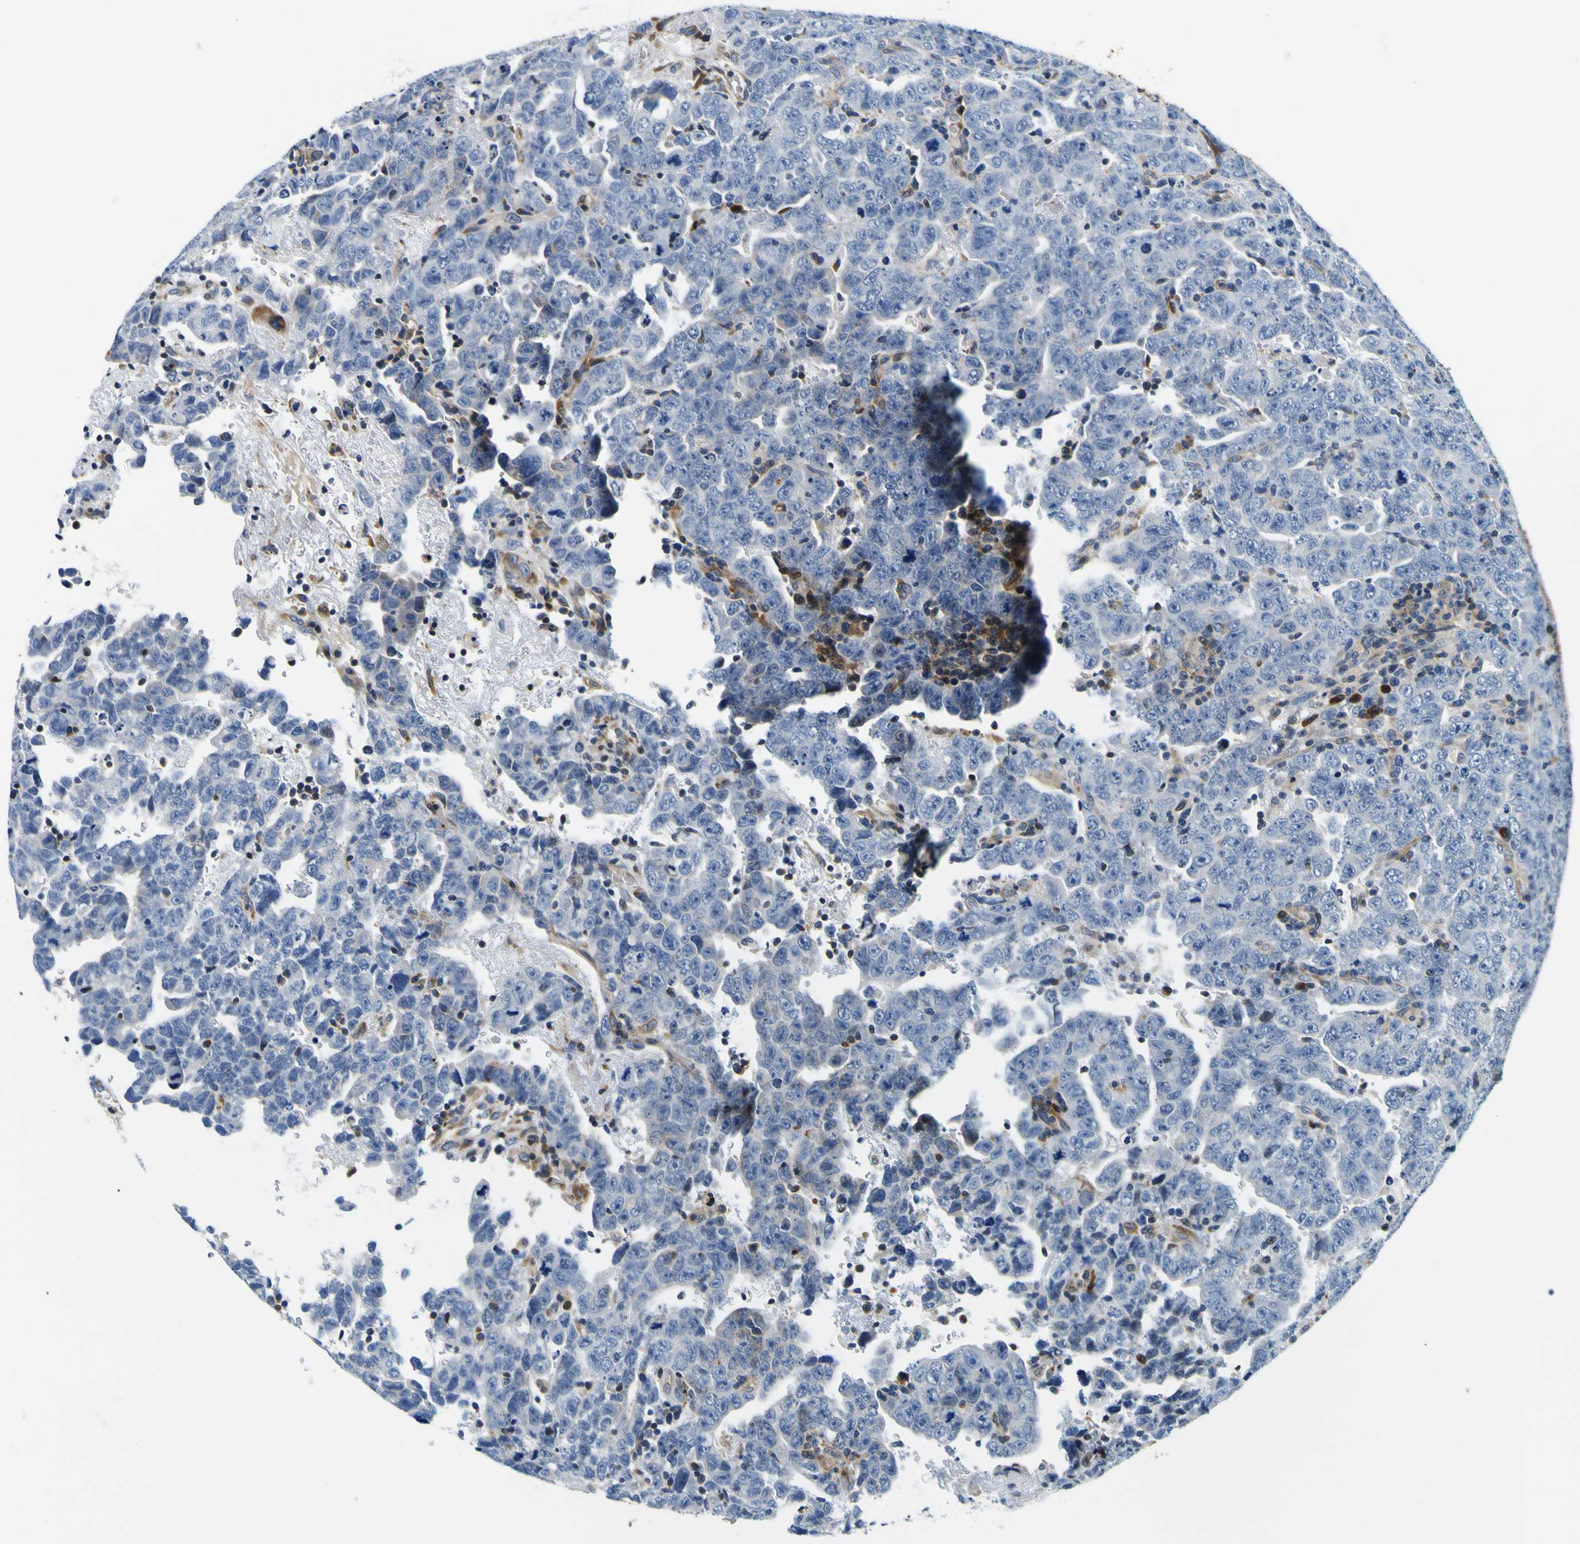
{"staining": {"intensity": "negative", "quantity": "none", "location": "none"}, "tissue": "testis cancer", "cell_type": "Tumor cells", "image_type": "cancer", "snomed": [{"axis": "morphology", "description": "Carcinoma, Embryonal, NOS"}, {"axis": "topography", "description": "Testis"}], "caption": "High power microscopy micrograph of an immunohistochemistry micrograph of testis embryonal carcinoma, revealing no significant expression in tumor cells.", "gene": "NLRP3", "patient": {"sex": "male", "age": 28}}